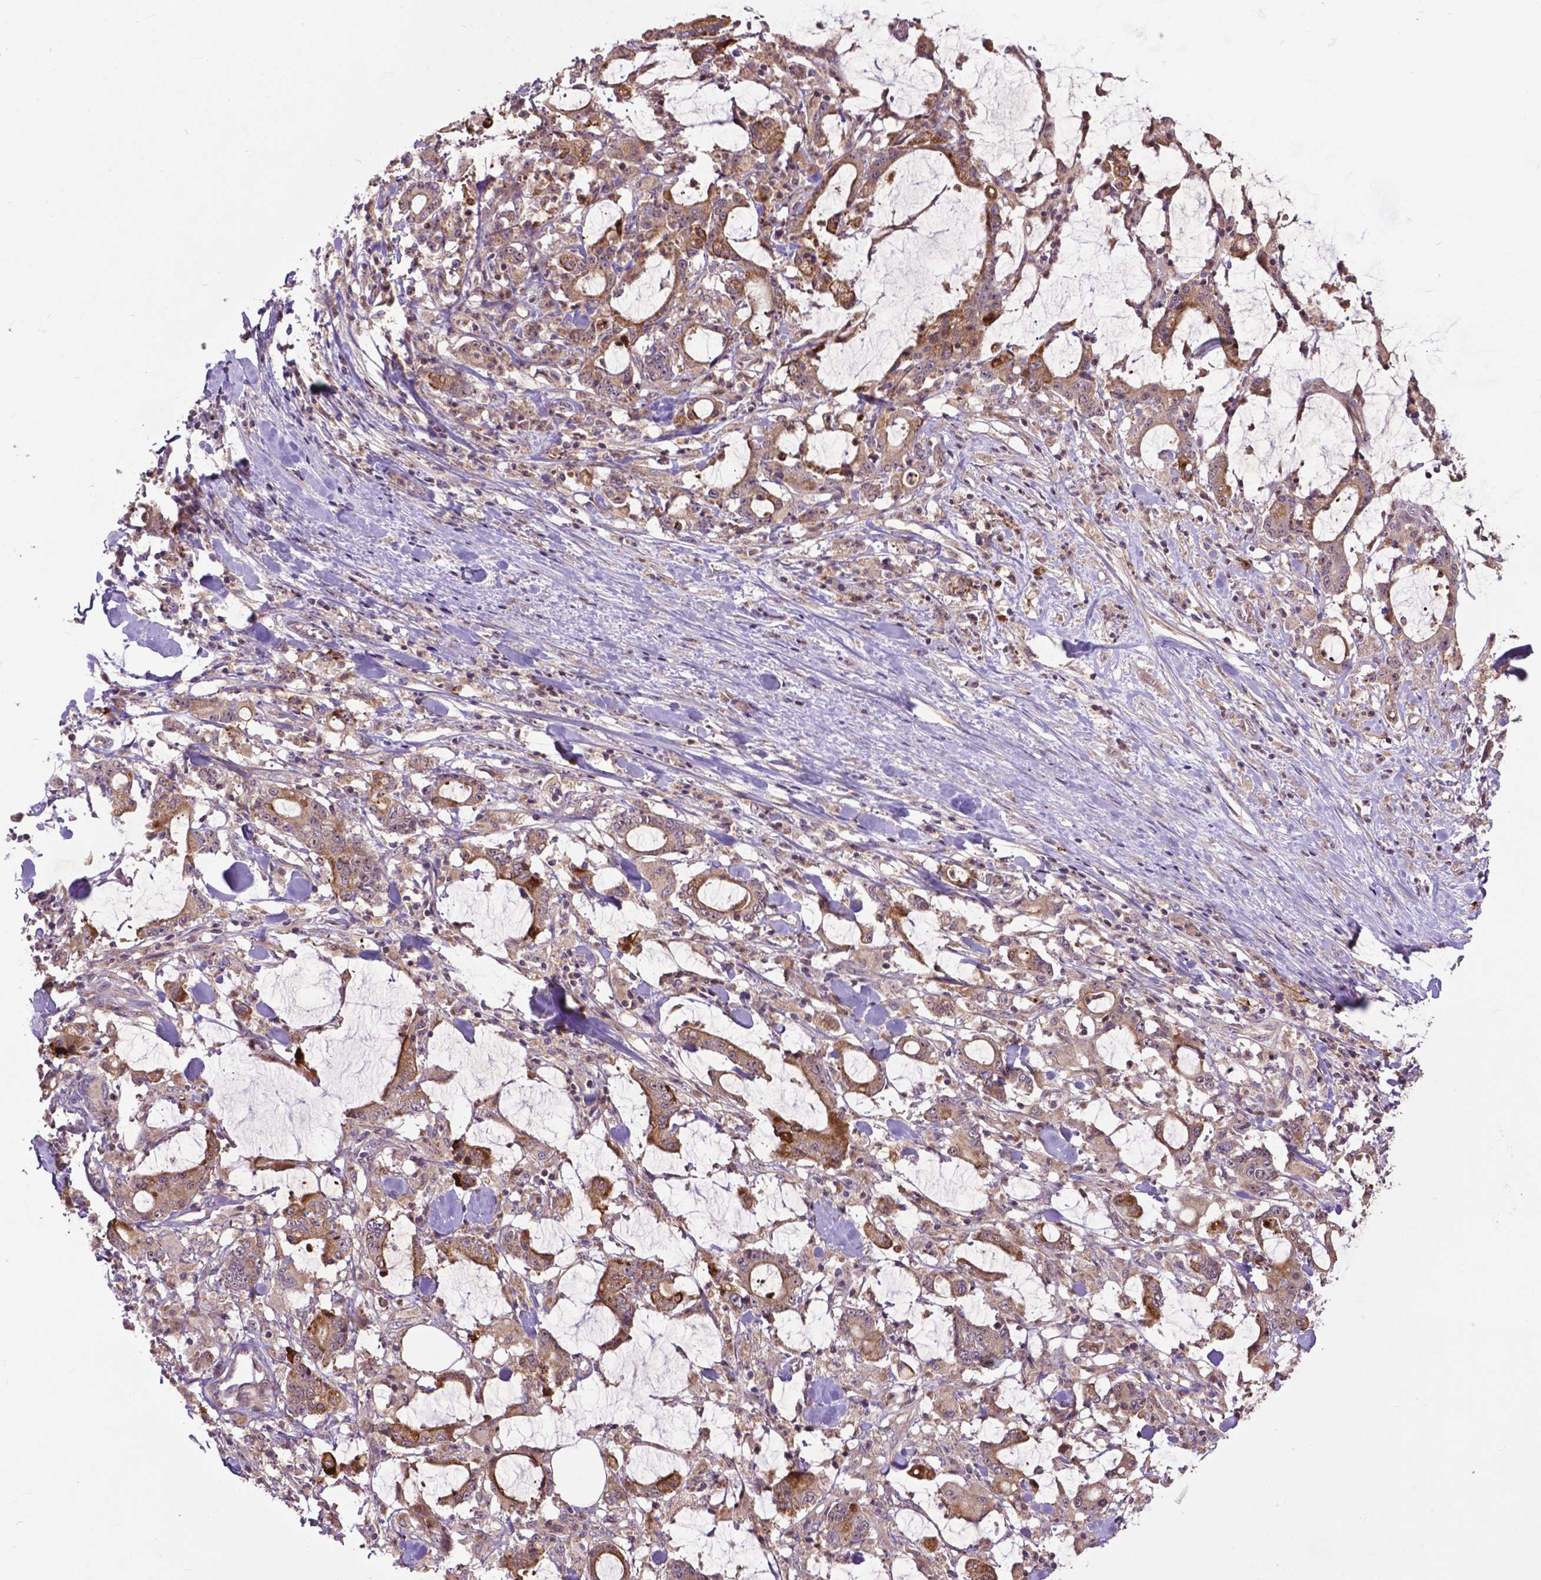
{"staining": {"intensity": "moderate", "quantity": "25%-75%", "location": "cytoplasmic/membranous"}, "tissue": "stomach cancer", "cell_type": "Tumor cells", "image_type": "cancer", "snomed": [{"axis": "morphology", "description": "Adenocarcinoma, NOS"}, {"axis": "topography", "description": "Stomach, upper"}], "caption": "Tumor cells reveal medium levels of moderate cytoplasmic/membranous staining in approximately 25%-75% of cells in stomach cancer (adenocarcinoma).", "gene": "PARP3", "patient": {"sex": "male", "age": 68}}